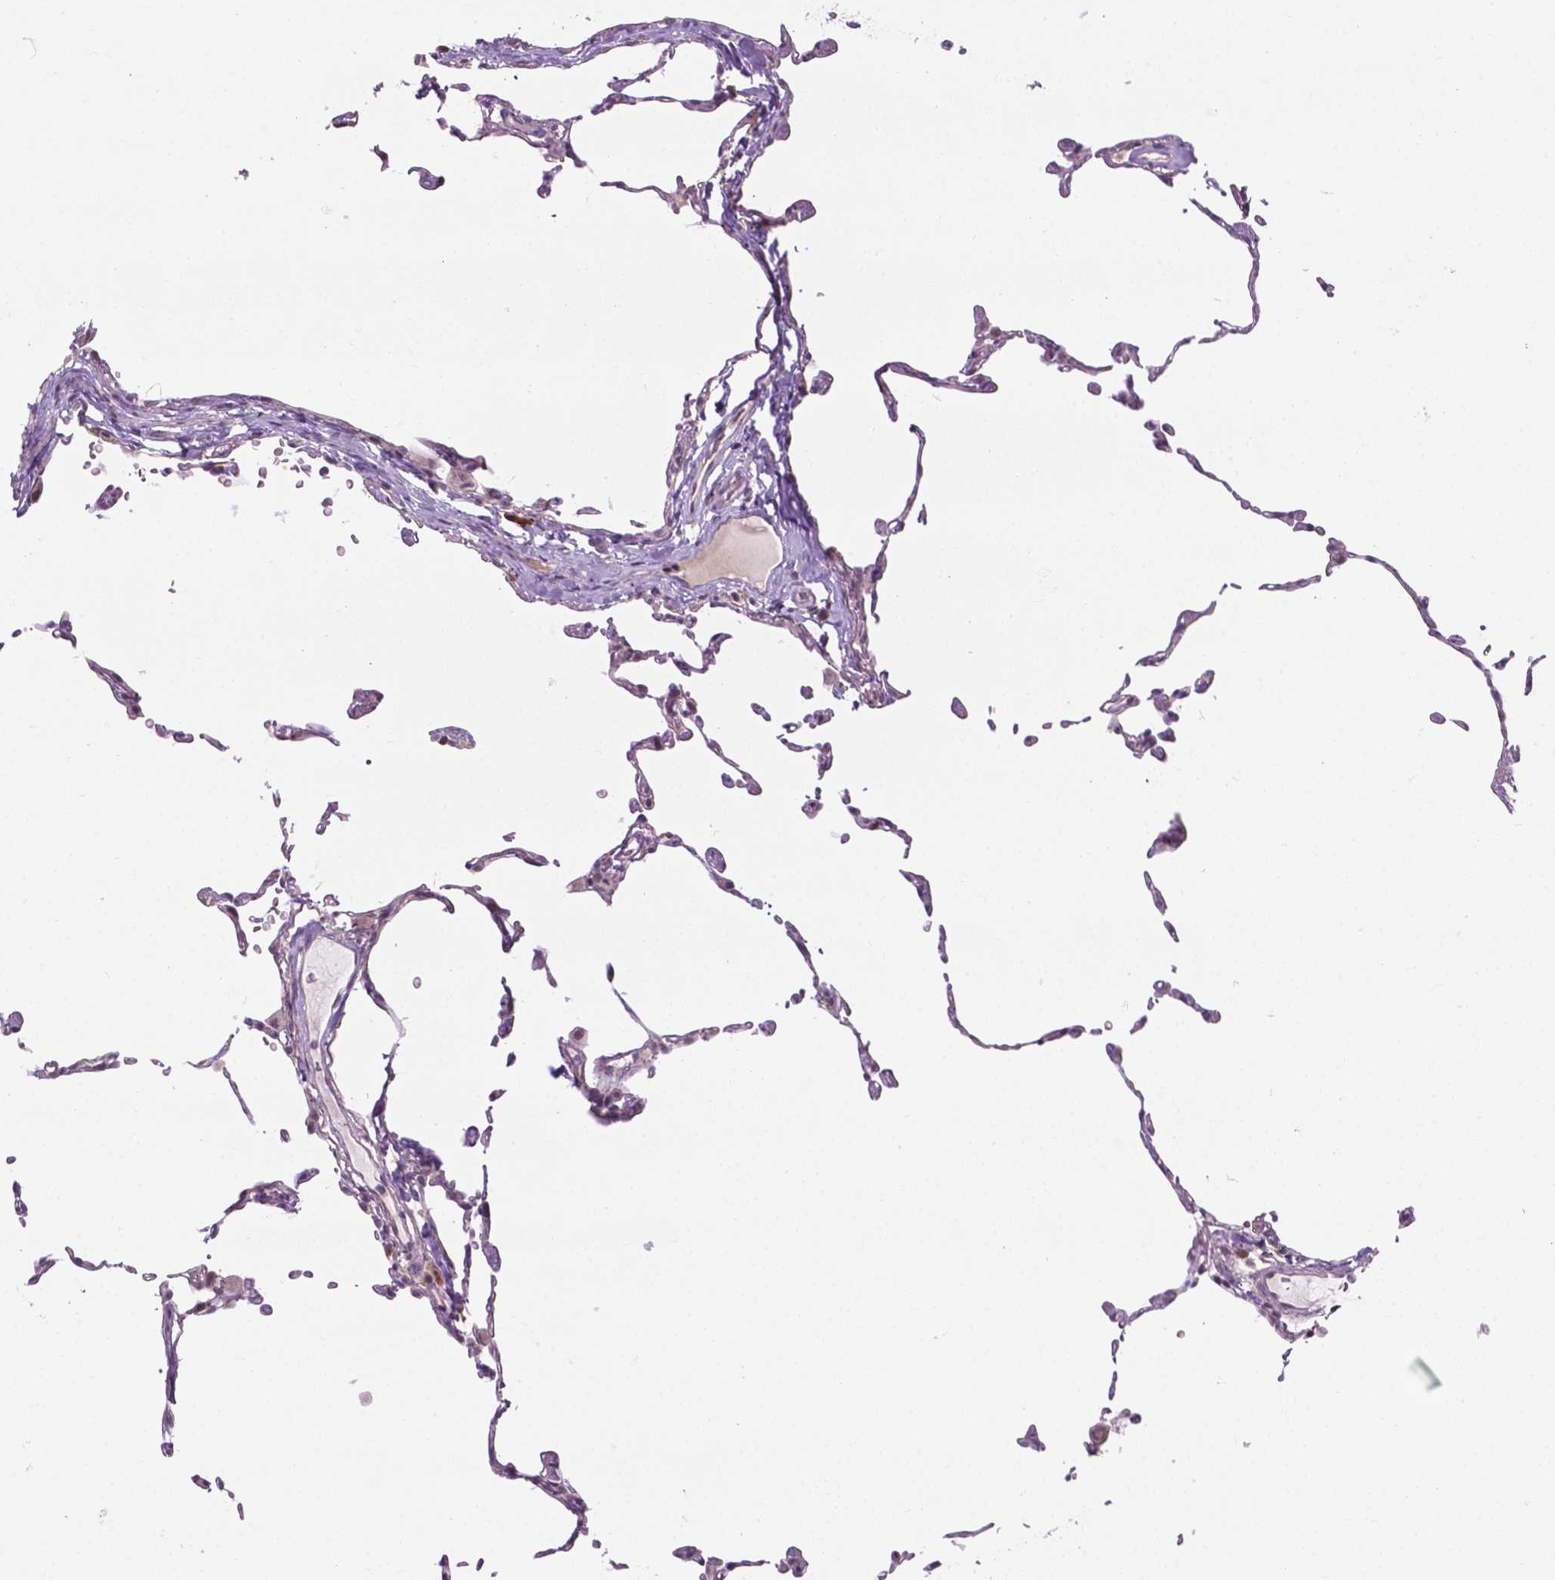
{"staining": {"intensity": "negative", "quantity": "none", "location": "none"}, "tissue": "lung", "cell_type": "Alveolar cells", "image_type": "normal", "snomed": [{"axis": "morphology", "description": "Normal tissue, NOS"}, {"axis": "topography", "description": "Lung"}], "caption": "Immunohistochemistry (IHC) micrograph of unremarkable lung stained for a protein (brown), which exhibits no staining in alveolar cells. (Stains: DAB immunohistochemistry with hematoxylin counter stain, Microscopy: brightfield microscopy at high magnification).", "gene": "DENND4A", "patient": {"sex": "female", "age": 57}}